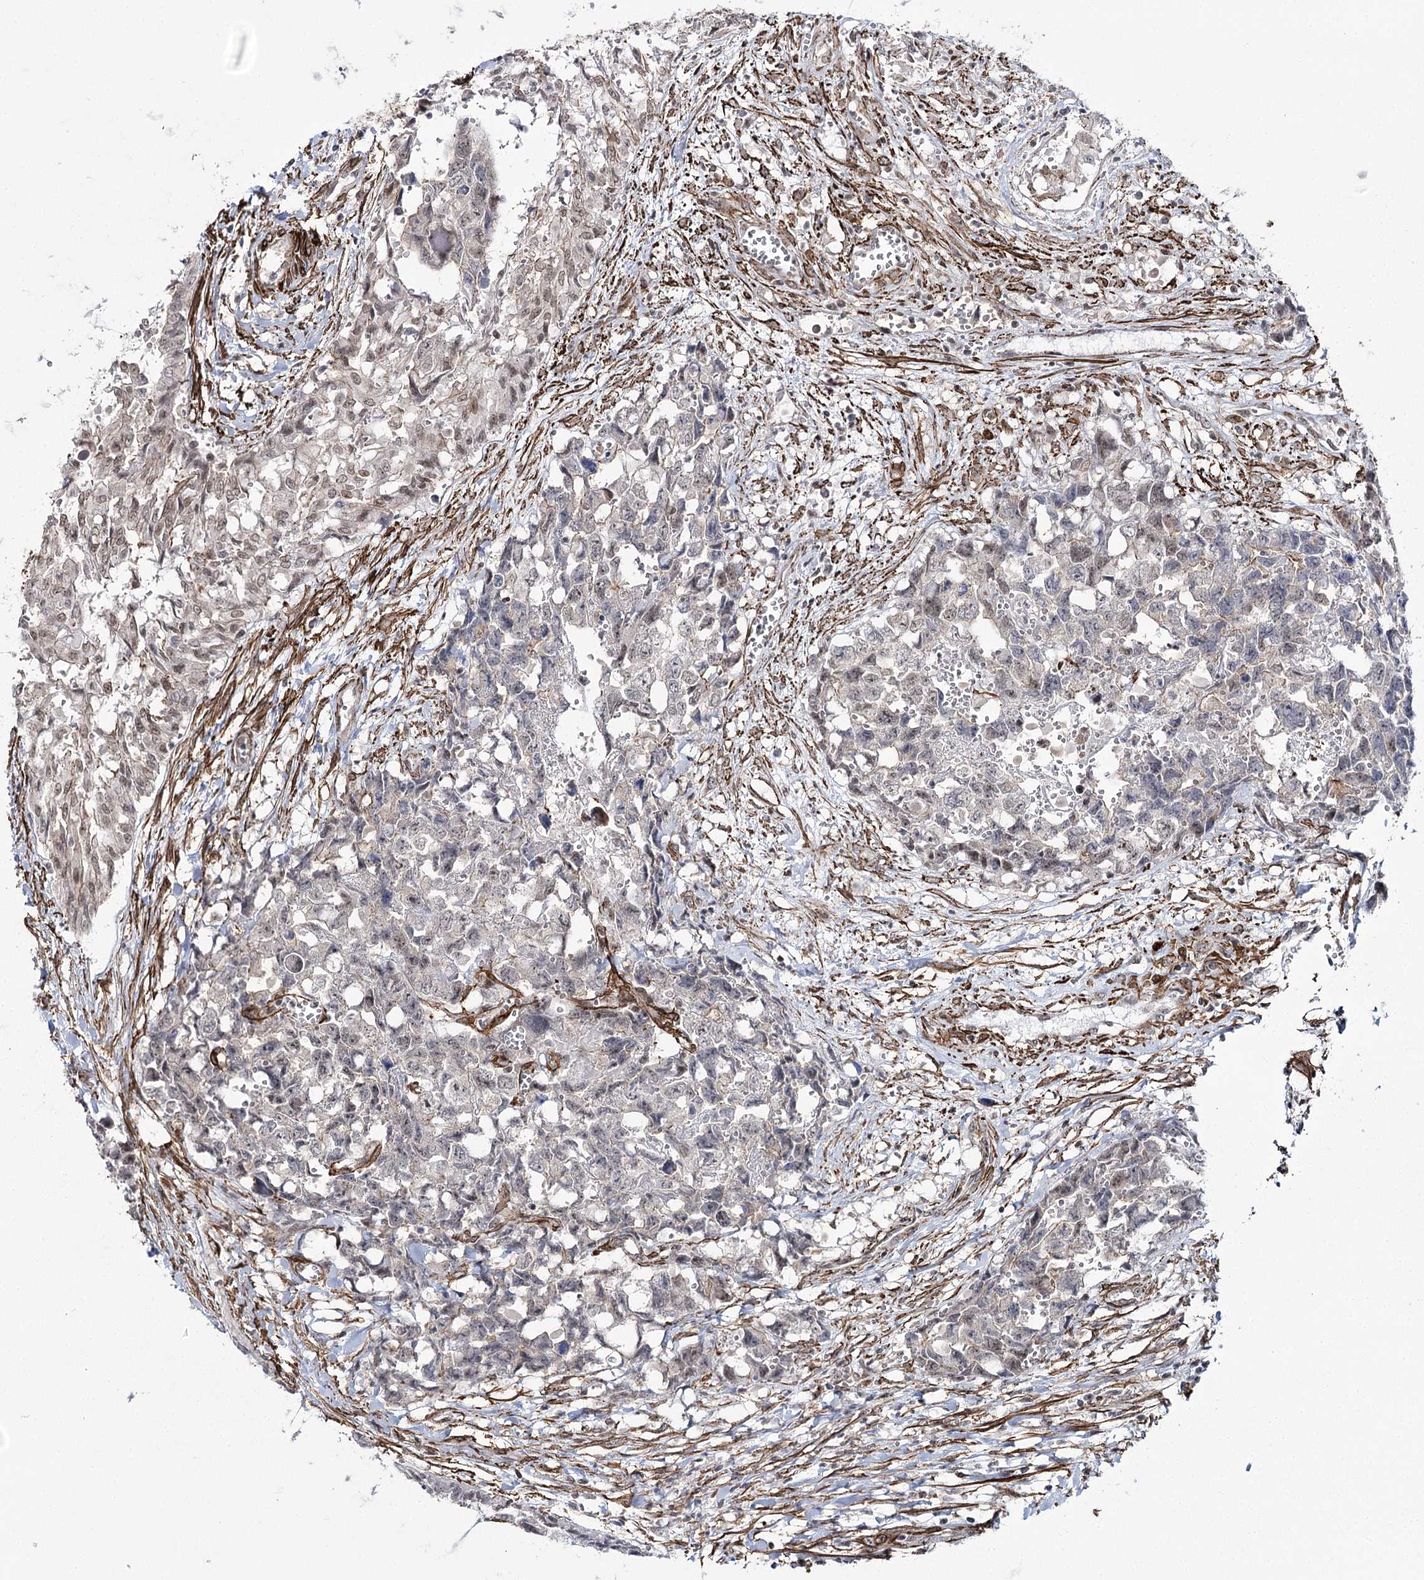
{"staining": {"intensity": "negative", "quantity": "none", "location": "none"}, "tissue": "testis cancer", "cell_type": "Tumor cells", "image_type": "cancer", "snomed": [{"axis": "morphology", "description": "Carcinoma, Embryonal, NOS"}, {"axis": "topography", "description": "Testis"}], "caption": "High power microscopy image of an IHC histopathology image of testis cancer (embryonal carcinoma), revealing no significant staining in tumor cells. Nuclei are stained in blue.", "gene": "CWF19L1", "patient": {"sex": "male", "age": 31}}